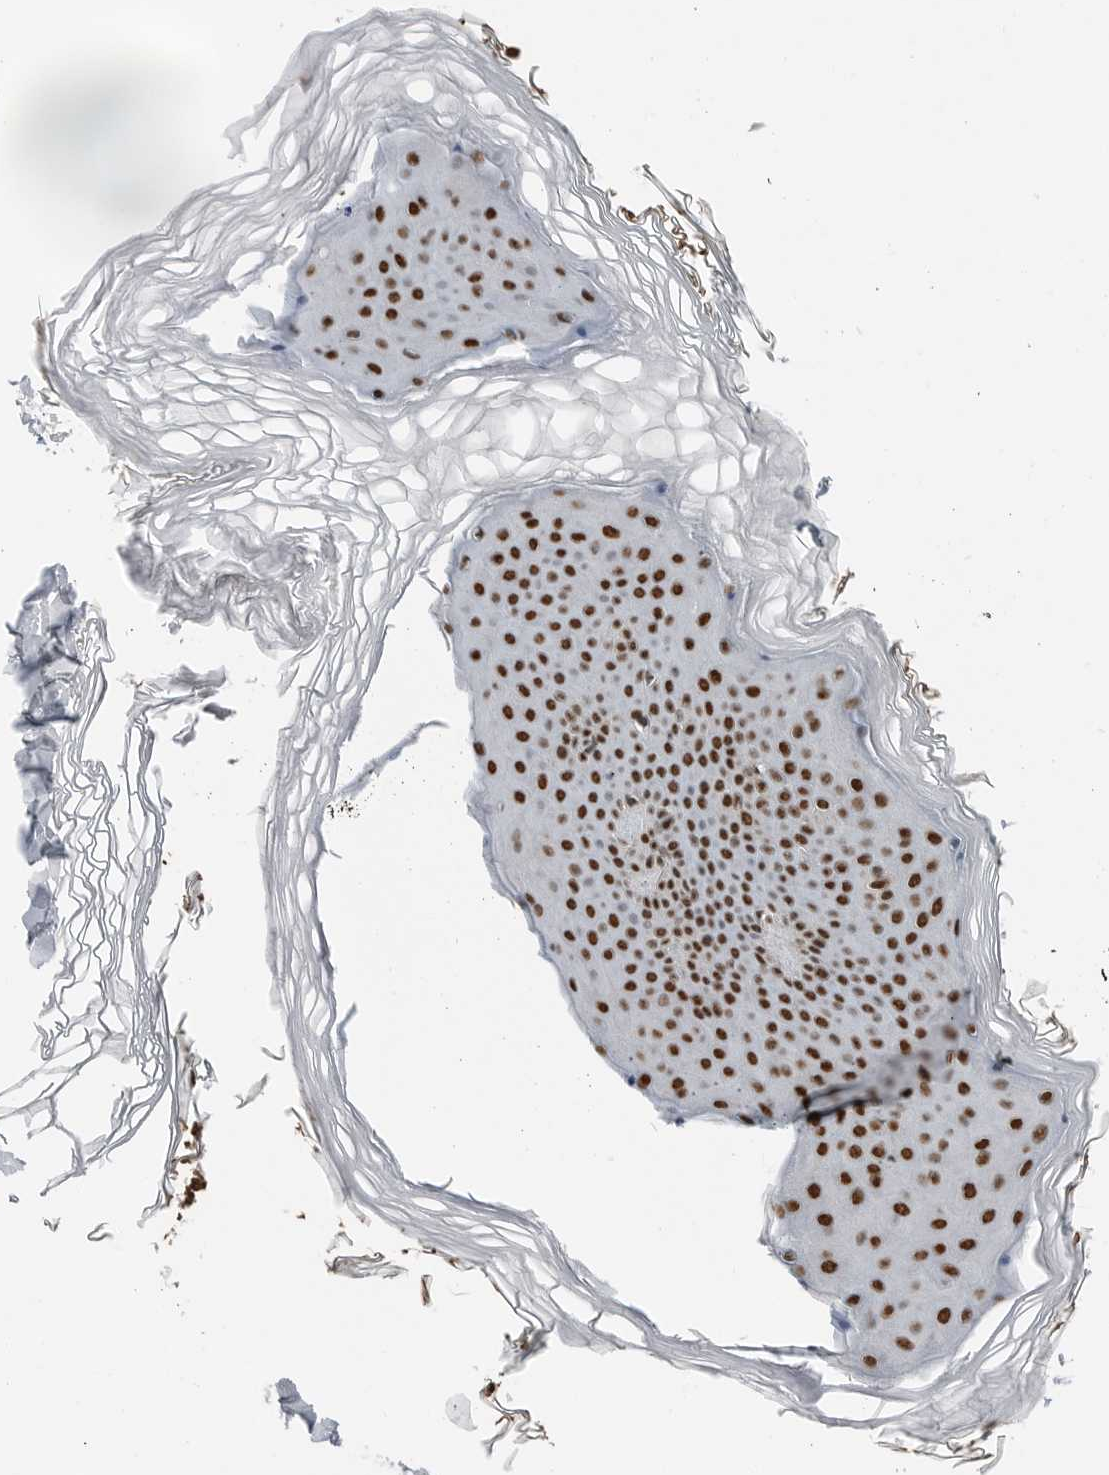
{"staining": {"intensity": "strong", "quantity": ">75%", "location": "cytoplasmic/membranous,nuclear"}, "tissue": "skin", "cell_type": "Fibroblasts", "image_type": "normal", "snomed": [{"axis": "morphology", "description": "Normal tissue, NOS"}, {"axis": "topography", "description": "Skin"}], "caption": "A histopathology image showing strong cytoplasmic/membranous,nuclear expression in approximately >75% of fibroblasts in unremarkable skin, as visualized by brown immunohistochemical staining.", "gene": "BLZF1", "patient": {"sex": "female", "age": 27}}